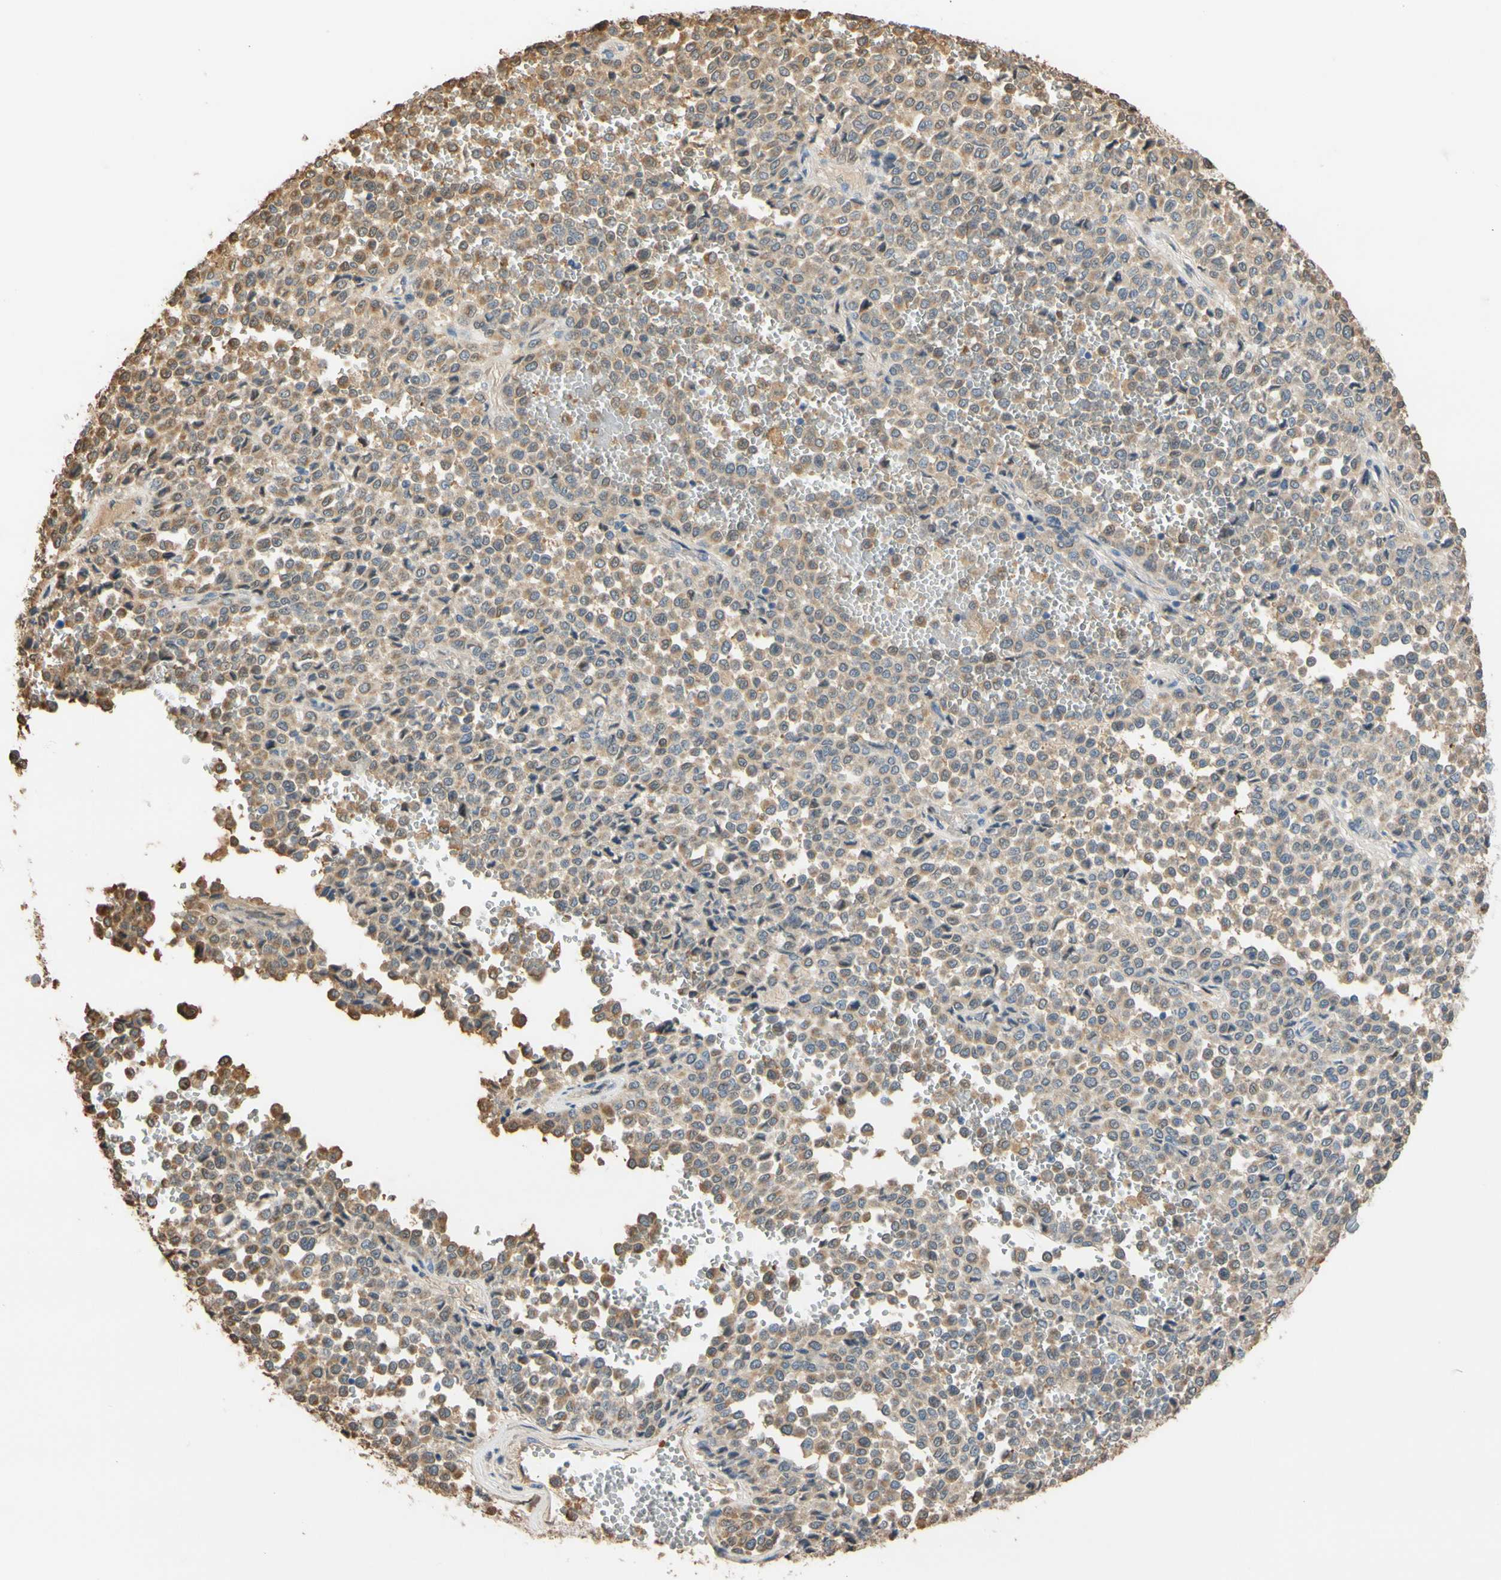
{"staining": {"intensity": "moderate", "quantity": ">75%", "location": "cytoplasmic/membranous"}, "tissue": "melanoma", "cell_type": "Tumor cells", "image_type": "cancer", "snomed": [{"axis": "morphology", "description": "Malignant melanoma, Metastatic site"}, {"axis": "topography", "description": "Pancreas"}], "caption": "Malignant melanoma (metastatic site) stained for a protein (brown) displays moderate cytoplasmic/membranous positive staining in about >75% of tumor cells.", "gene": "ALDH1A2", "patient": {"sex": "female", "age": 30}}